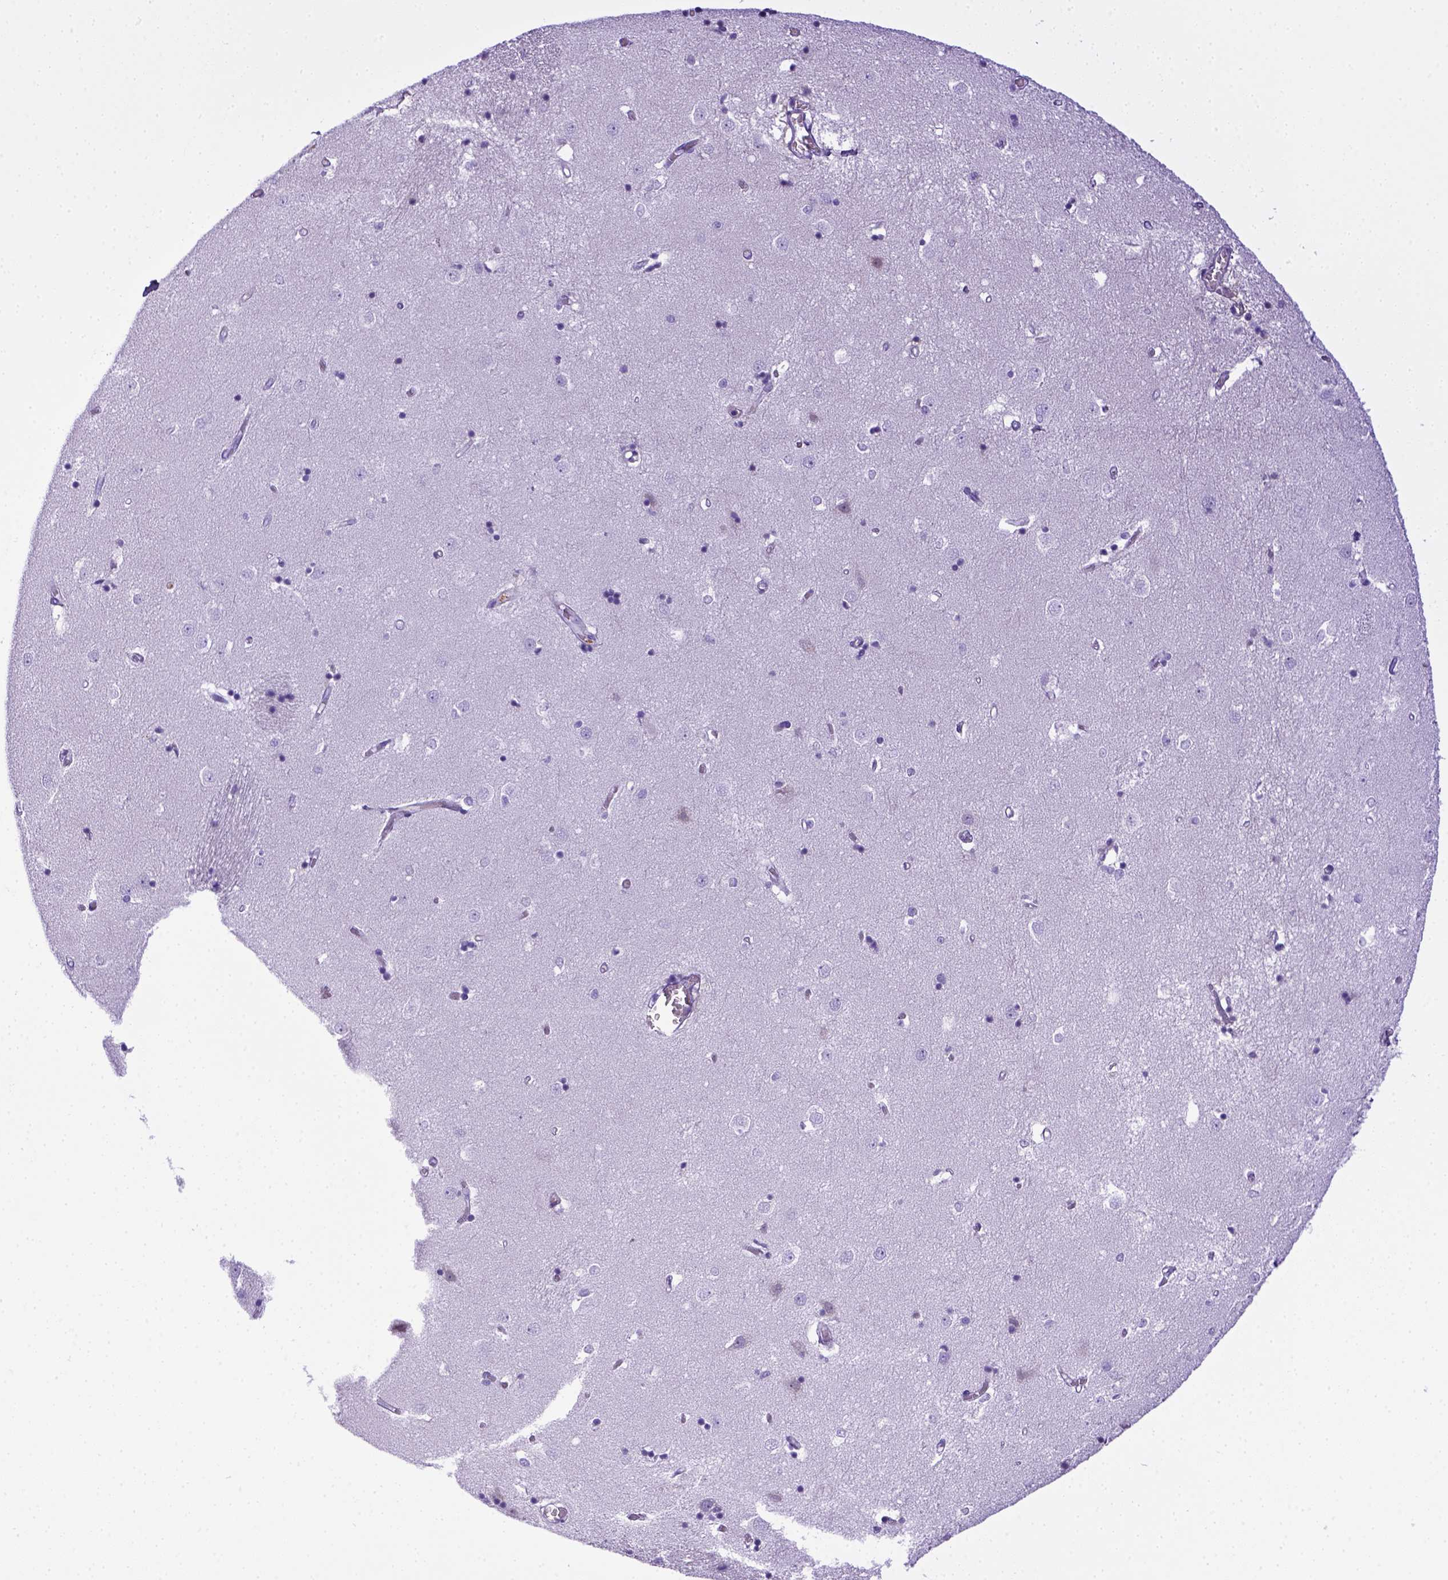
{"staining": {"intensity": "negative", "quantity": "none", "location": "none"}, "tissue": "caudate", "cell_type": "Glial cells", "image_type": "normal", "snomed": [{"axis": "morphology", "description": "Normal tissue, NOS"}, {"axis": "topography", "description": "Lateral ventricle wall"}], "caption": "Immunohistochemical staining of unremarkable human caudate displays no significant staining in glial cells.", "gene": "ITIH4", "patient": {"sex": "male", "age": 54}}